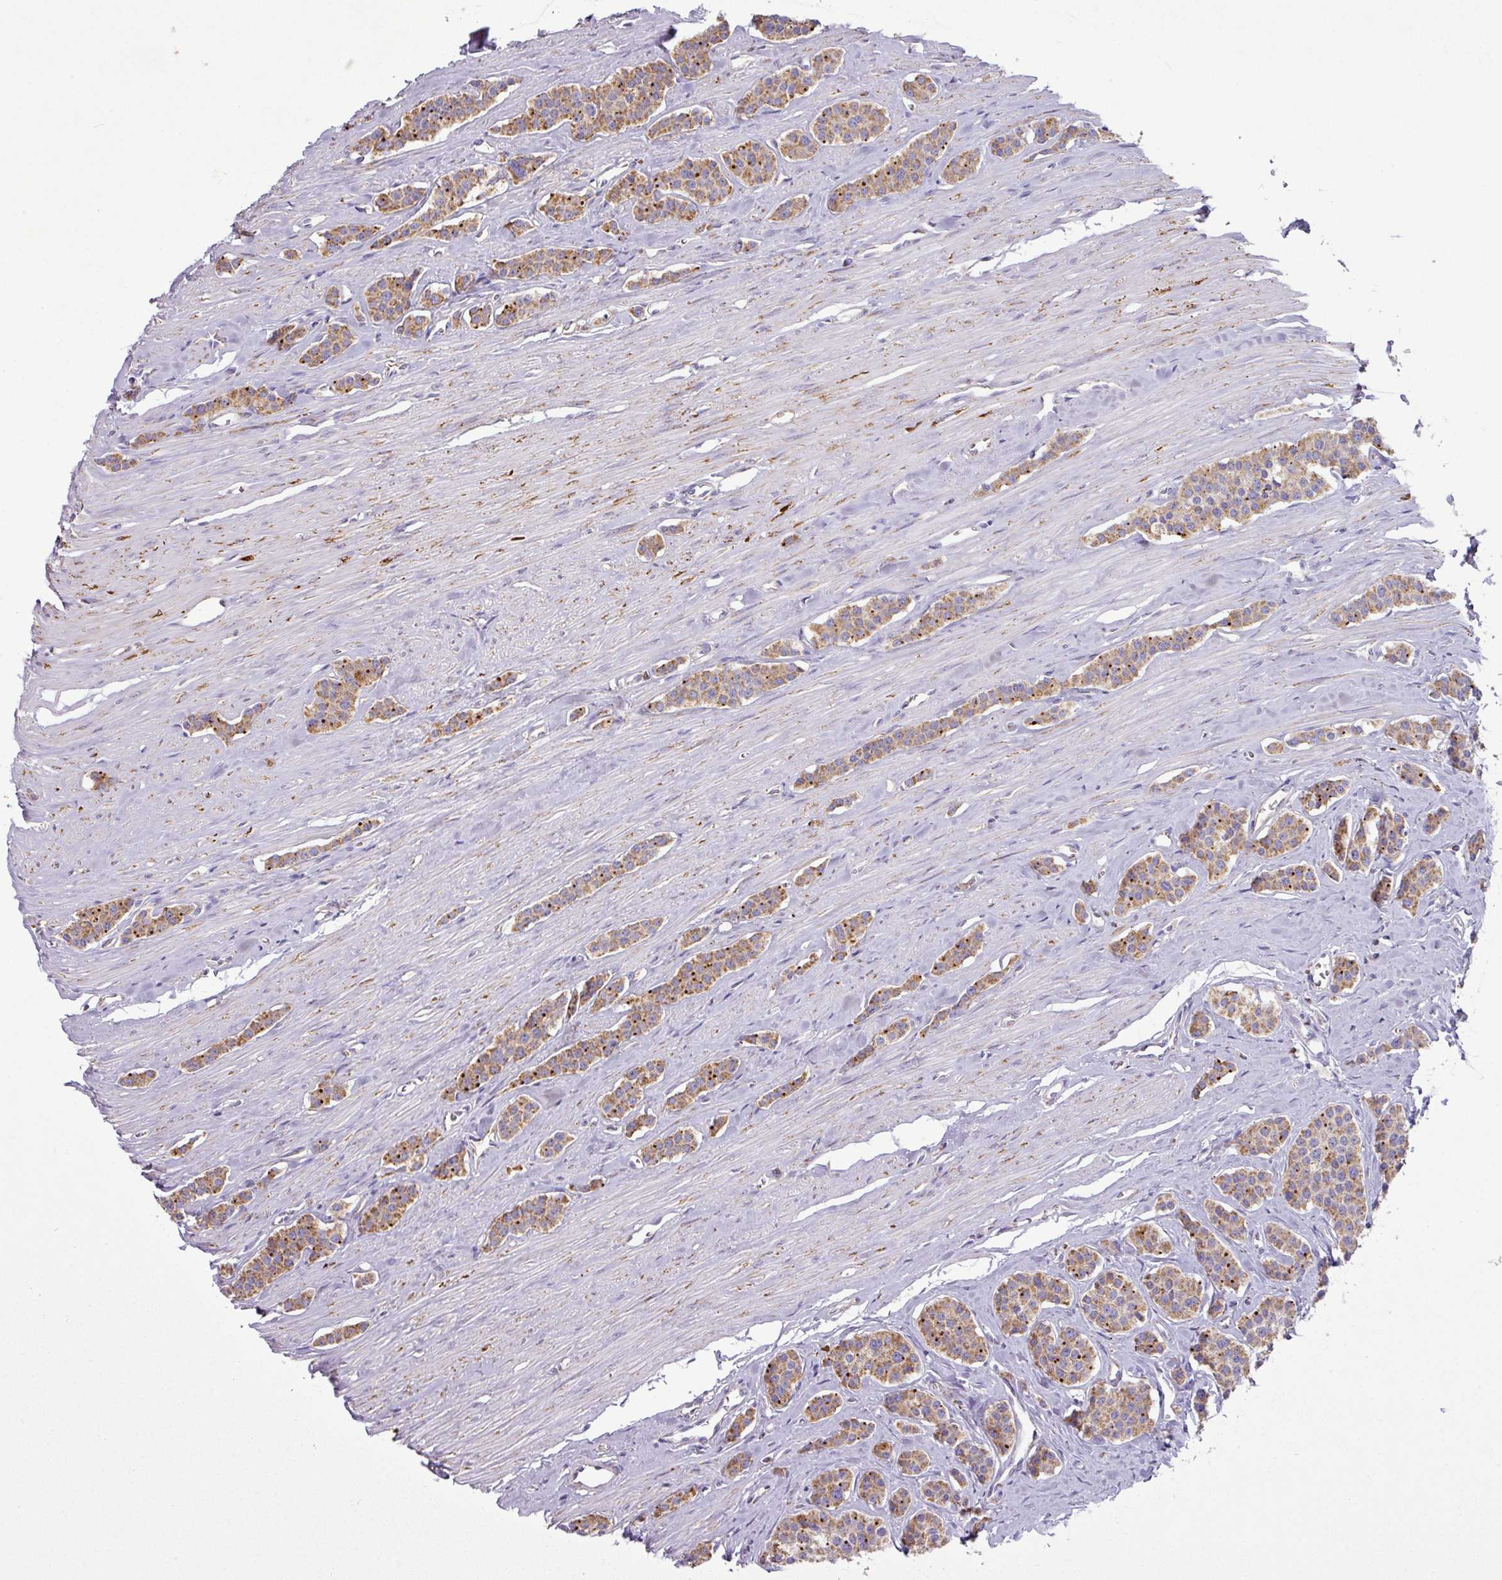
{"staining": {"intensity": "moderate", "quantity": ">75%", "location": "cytoplasmic/membranous"}, "tissue": "carcinoid", "cell_type": "Tumor cells", "image_type": "cancer", "snomed": [{"axis": "morphology", "description": "Carcinoid, malignant, NOS"}, {"axis": "topography", "description": "Small intestine"}], "caption": "Carcinoid stained with DAB (3,3'-diaminobenzidine) immunohistochemistry (IHC) shows medium levels of moderate cytoplasmic/membranous positivity in approximately >75% of tumor cells.", "gene": "ZNF81", "patient": {"sex": "male", "age": 60}}